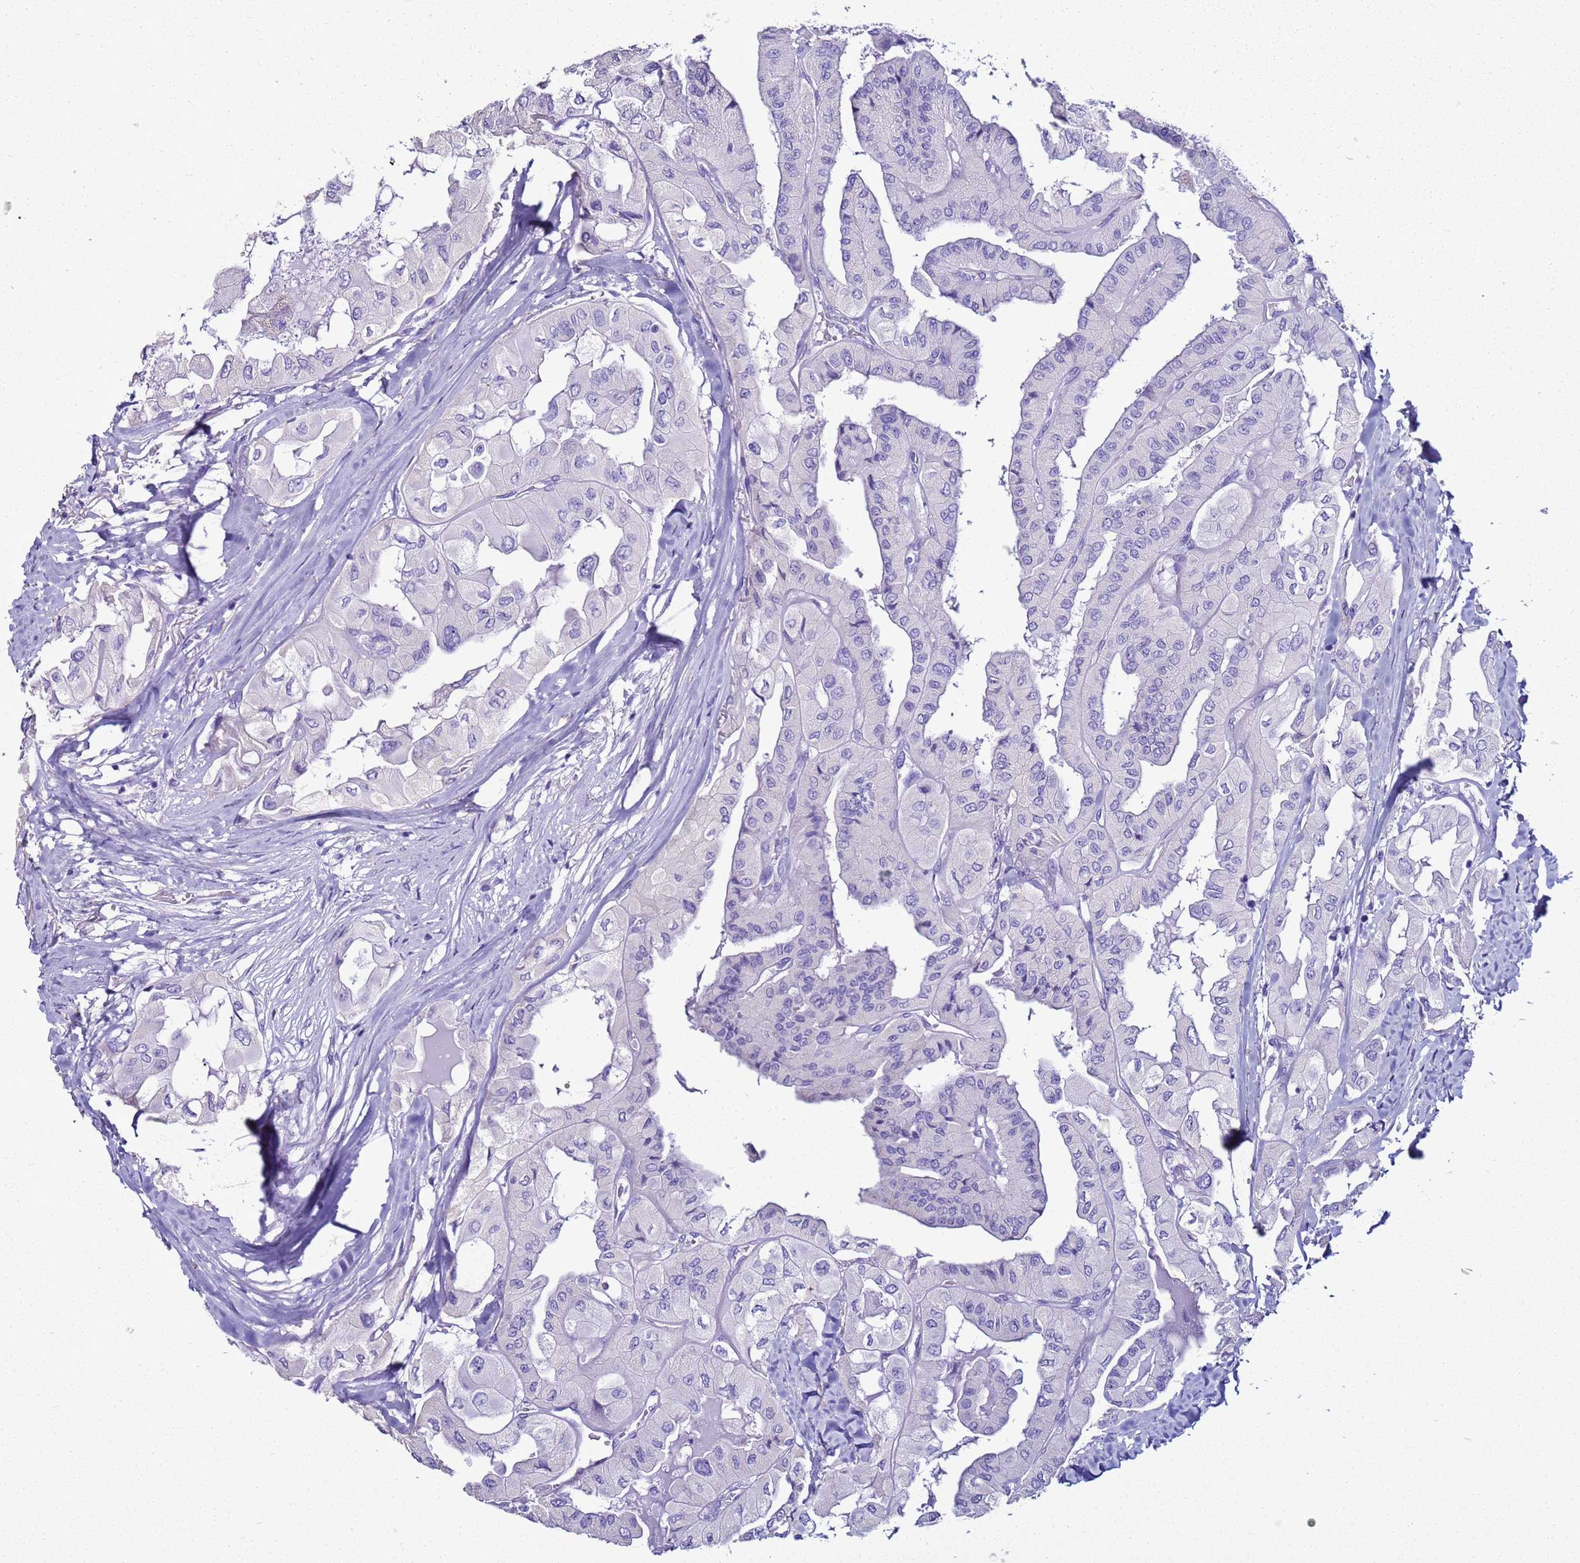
{"staining": {"intensity": "negative", "quantity": "none", "location": "none"}, "tissue": "thyroid cancer", "cell_type": "Tumor cells", "image_type": "cancer", "snomed": [{"axis": "morphology", "description": "Normal tissue, NOS"}, {"axis": "morphology", "description": "Papillary adenocarcinoma, NOS"}, {"axis": "topography", "description": "Thyroid gland"}], "caption": "Protein analysis of papillary adenocarcinoma (thyroid) exhibits no significant positivity in tumor cells.", "gene": "LCMT1", "patient": {"sex": "female", "age": 59}}